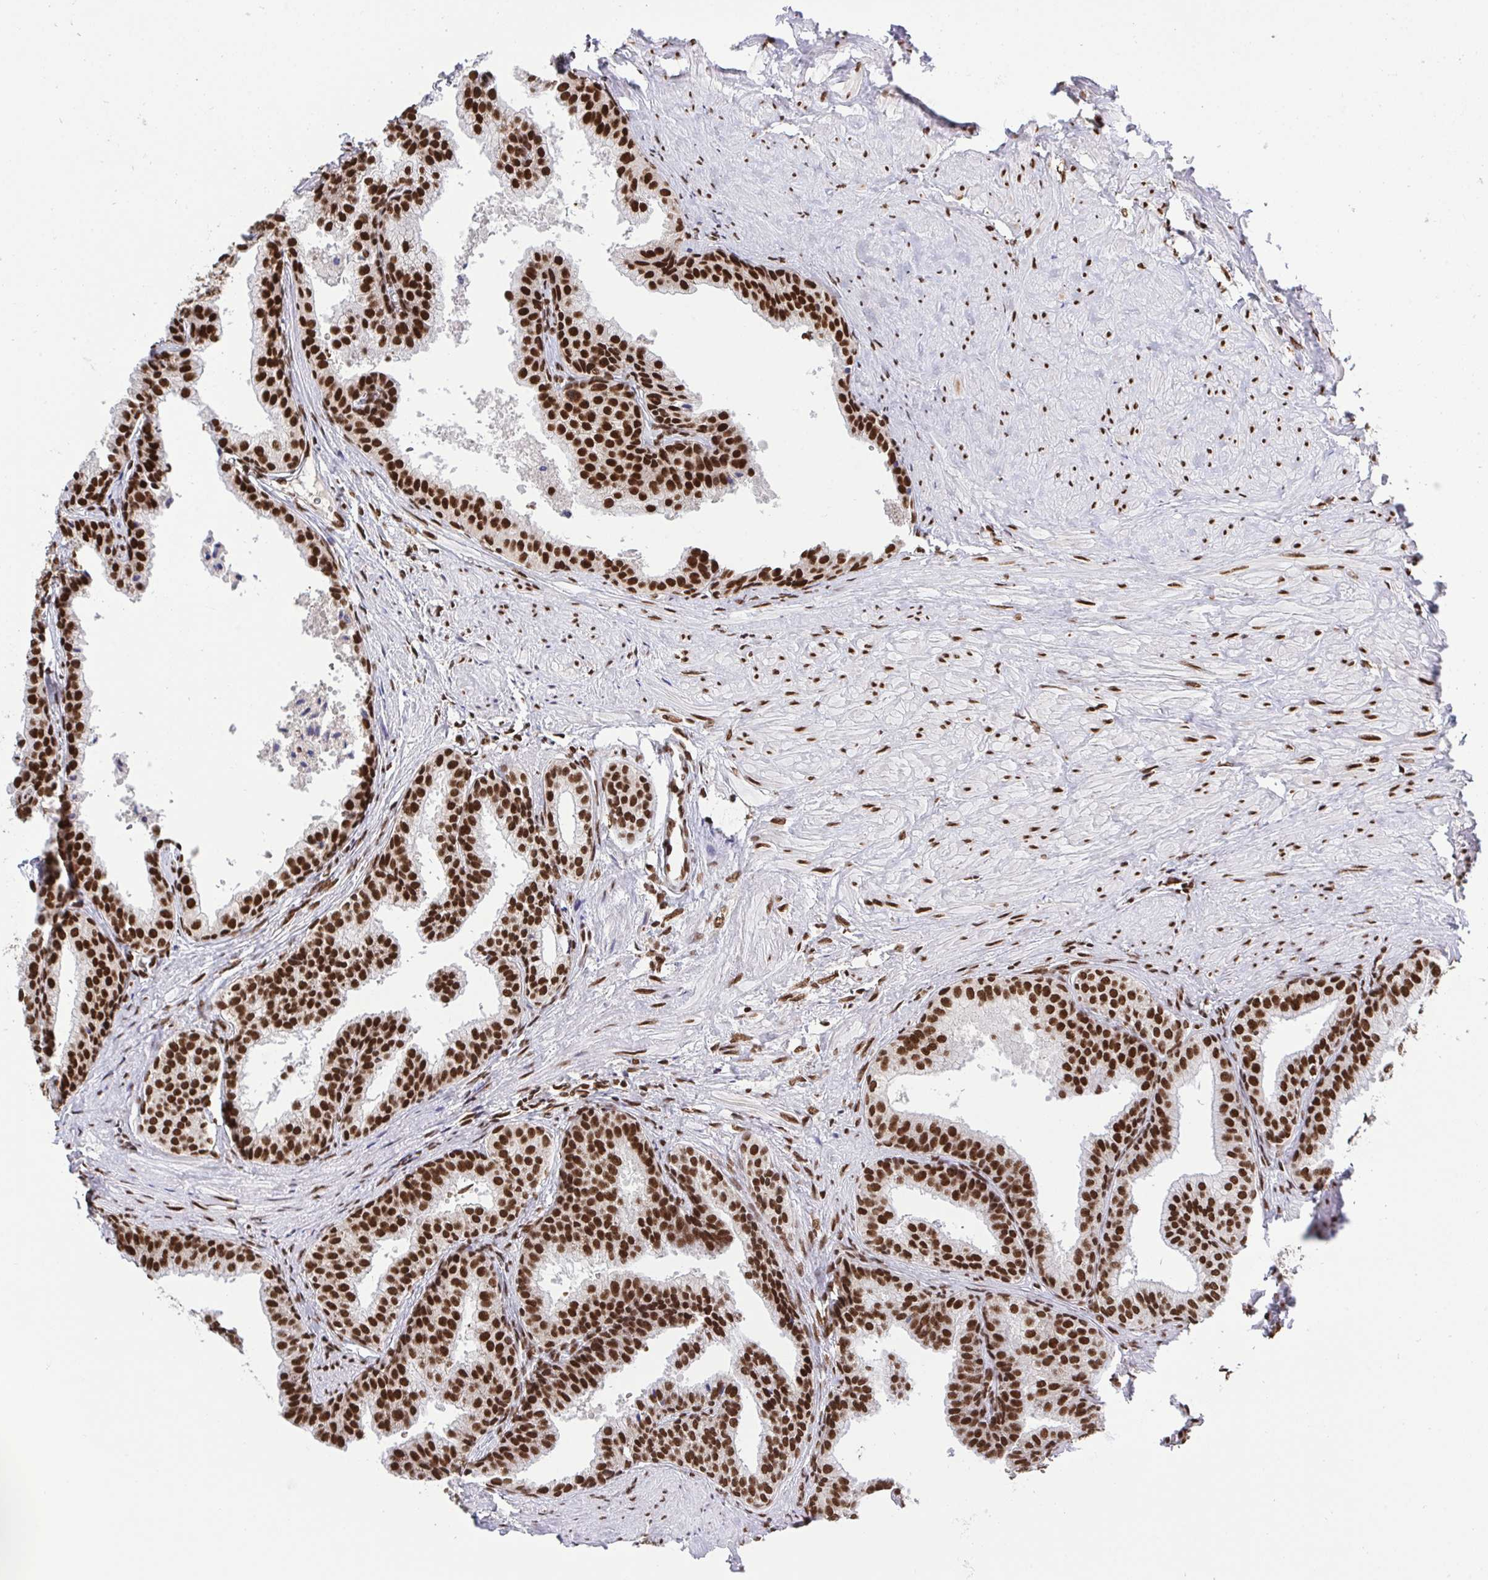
{"staining": {"intensity": "strong", "quantity": ">75%", "location": "nuclear"}, "tissue": "prostate", "cell_type": "Glandular cells", "image_type": "normal", "snomed": [{"axis": "morphology", "description": "Normal tissue, NOS"}, {"axis": "topography", "description": "Prostate"}, {"axis": "topography", "description": "Peripheral nerve tissue"}], "caption": "Immunohistochemical staining of benign prostate demonstrates high levels of strong nuclear staining in about >75% of glandular cells. The protein of interest is shown in brown color, while the nuclei are stained blue.", "gene": "ENSG00000268083", "patient": {"sex": "male", "age": 55}}